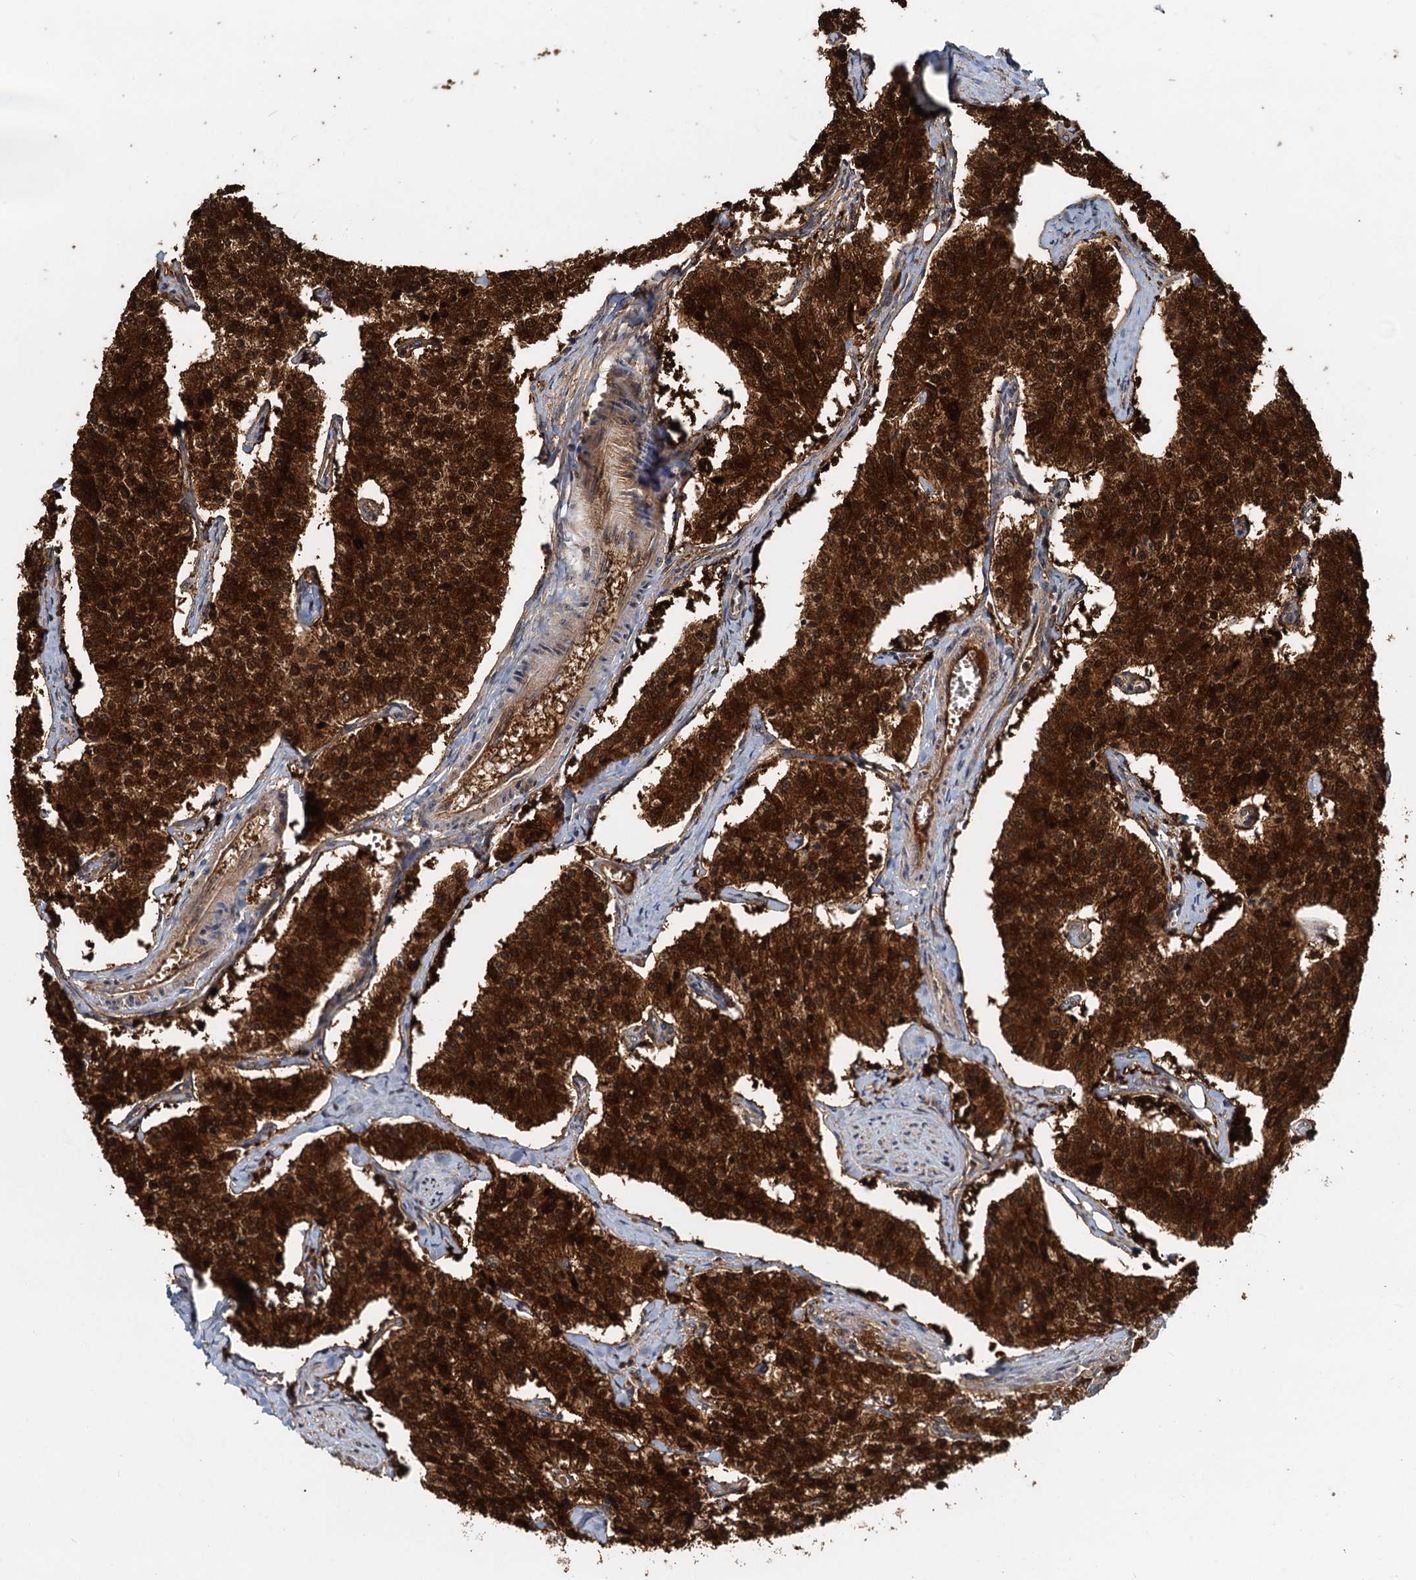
{"staining": {"intensity": "strong", "quantity": ">75%", "location": "cytoplasmic/membranous,nuclear"}, "tissue": "carcinoid", "cell_type": "Tumor cells", "image_type": "cancer", "snomed": [{"axis": "morphology", "description": "Carcinoid, malignant, NOS"}, {"axis": "topography", "description": "Colon"}], "caption": "This micrograph exhibits immunohistochemistry (IHC) staining of carcinoid, with high strong cytoplasmic/membranous and nuclear positivity in approximately >75% of tumor cells.", "gene": "HYI", "patient": {"sex": "female", "age": 52}}